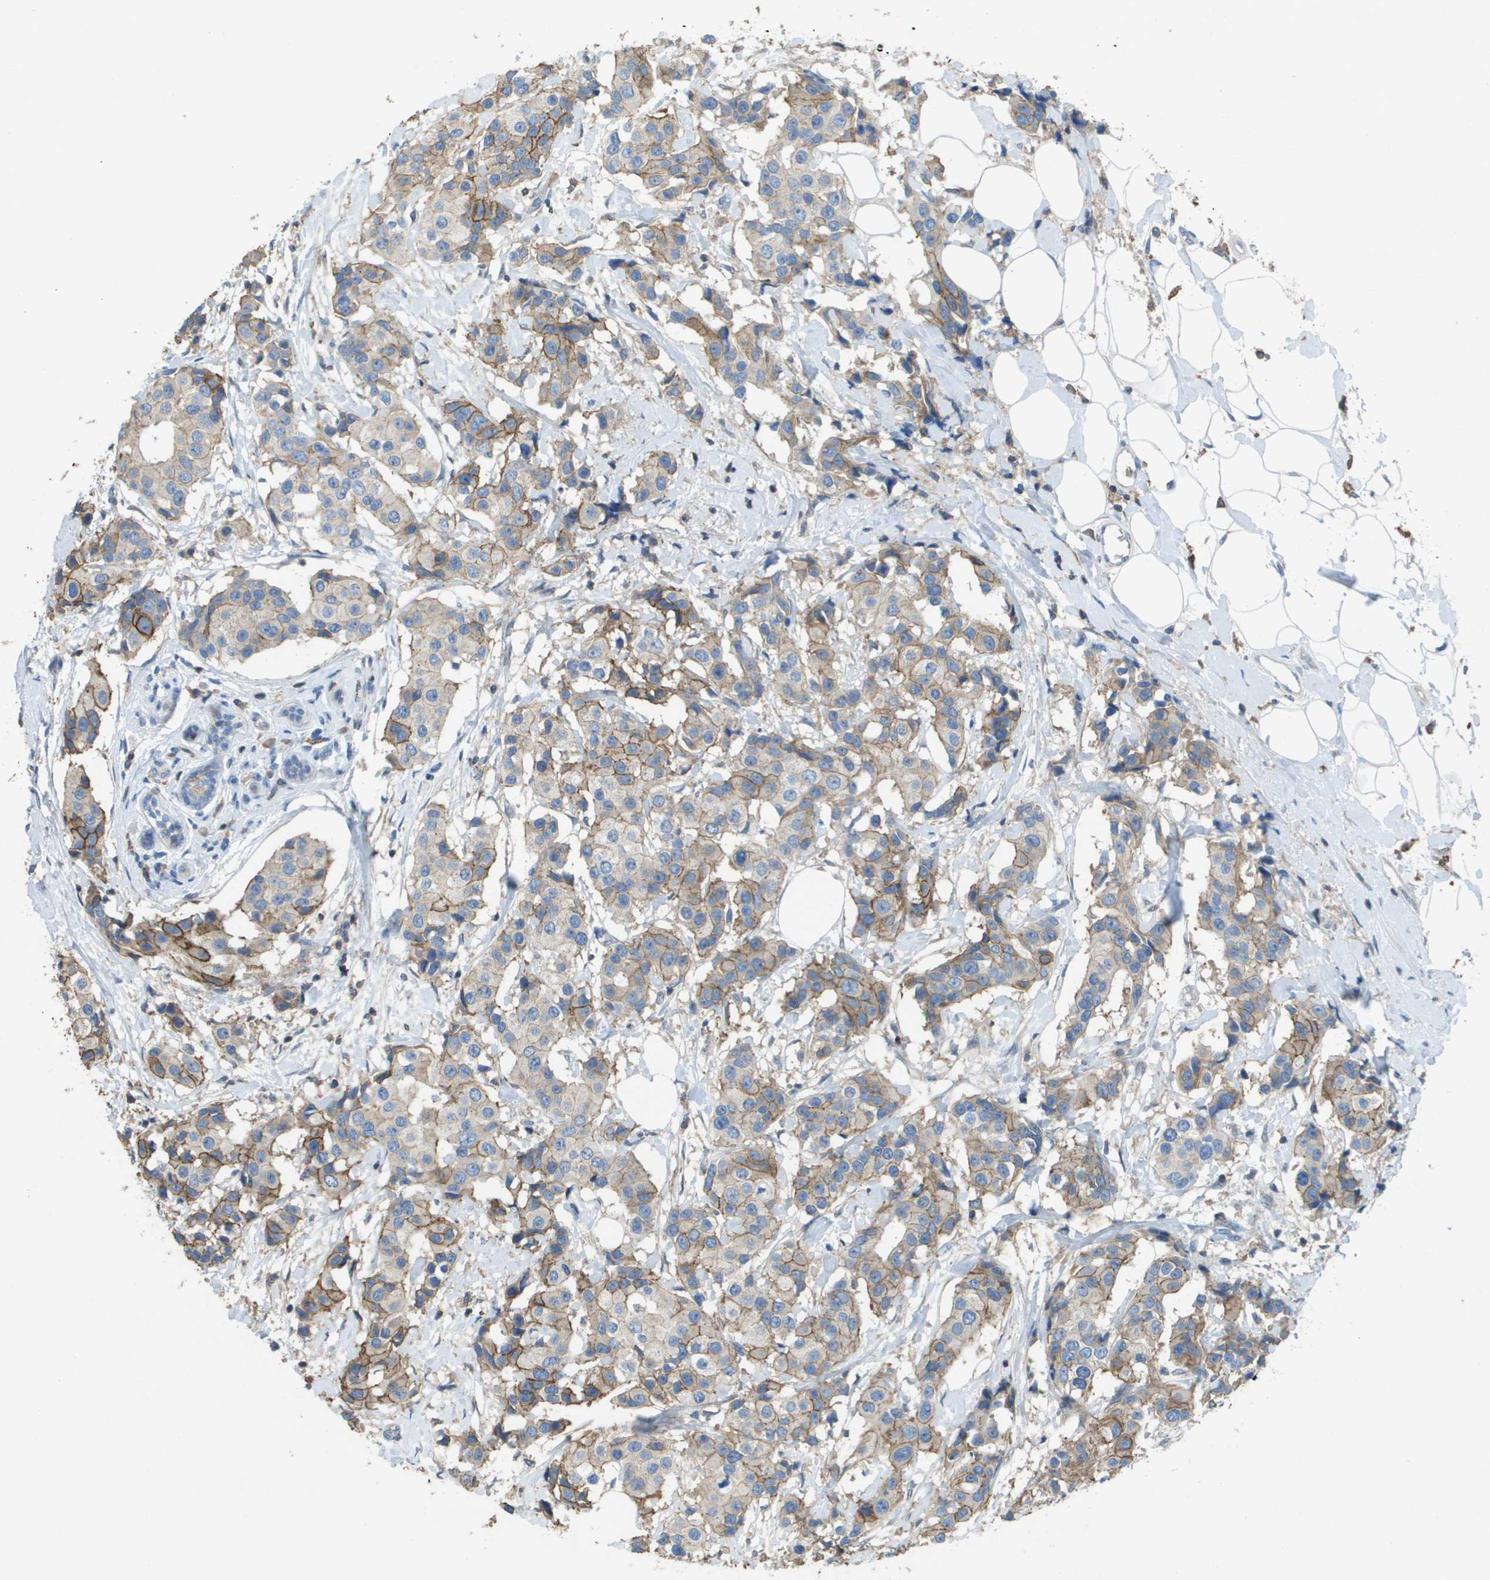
{"staining": {"intensity": "moderate", "quantity": "25%-75%", "location": "cytoplasmic/membranous"}, "tissue": "breast cancer", "cell_type": "Tumor cells", "image_type": "cancer", "snomed": [{"axis": "morphology", "description": "Normal tissue, NOS"}, {"axis": "morphology", "description": "Duct carcinoma"}, {"axis": "topography", "description": "Breast"}], "caption": "Immunohistochemical staining of breast cancer (infiltrating ductal carcinoma) shows medium levels of moderate cytoplasmic/membranous protein positivity in approximately 25%-75% of tumor cells. Nuclei are stained in blue.", "gene": "CLCA4", "patient": {"sex": "female", "age": 39}}